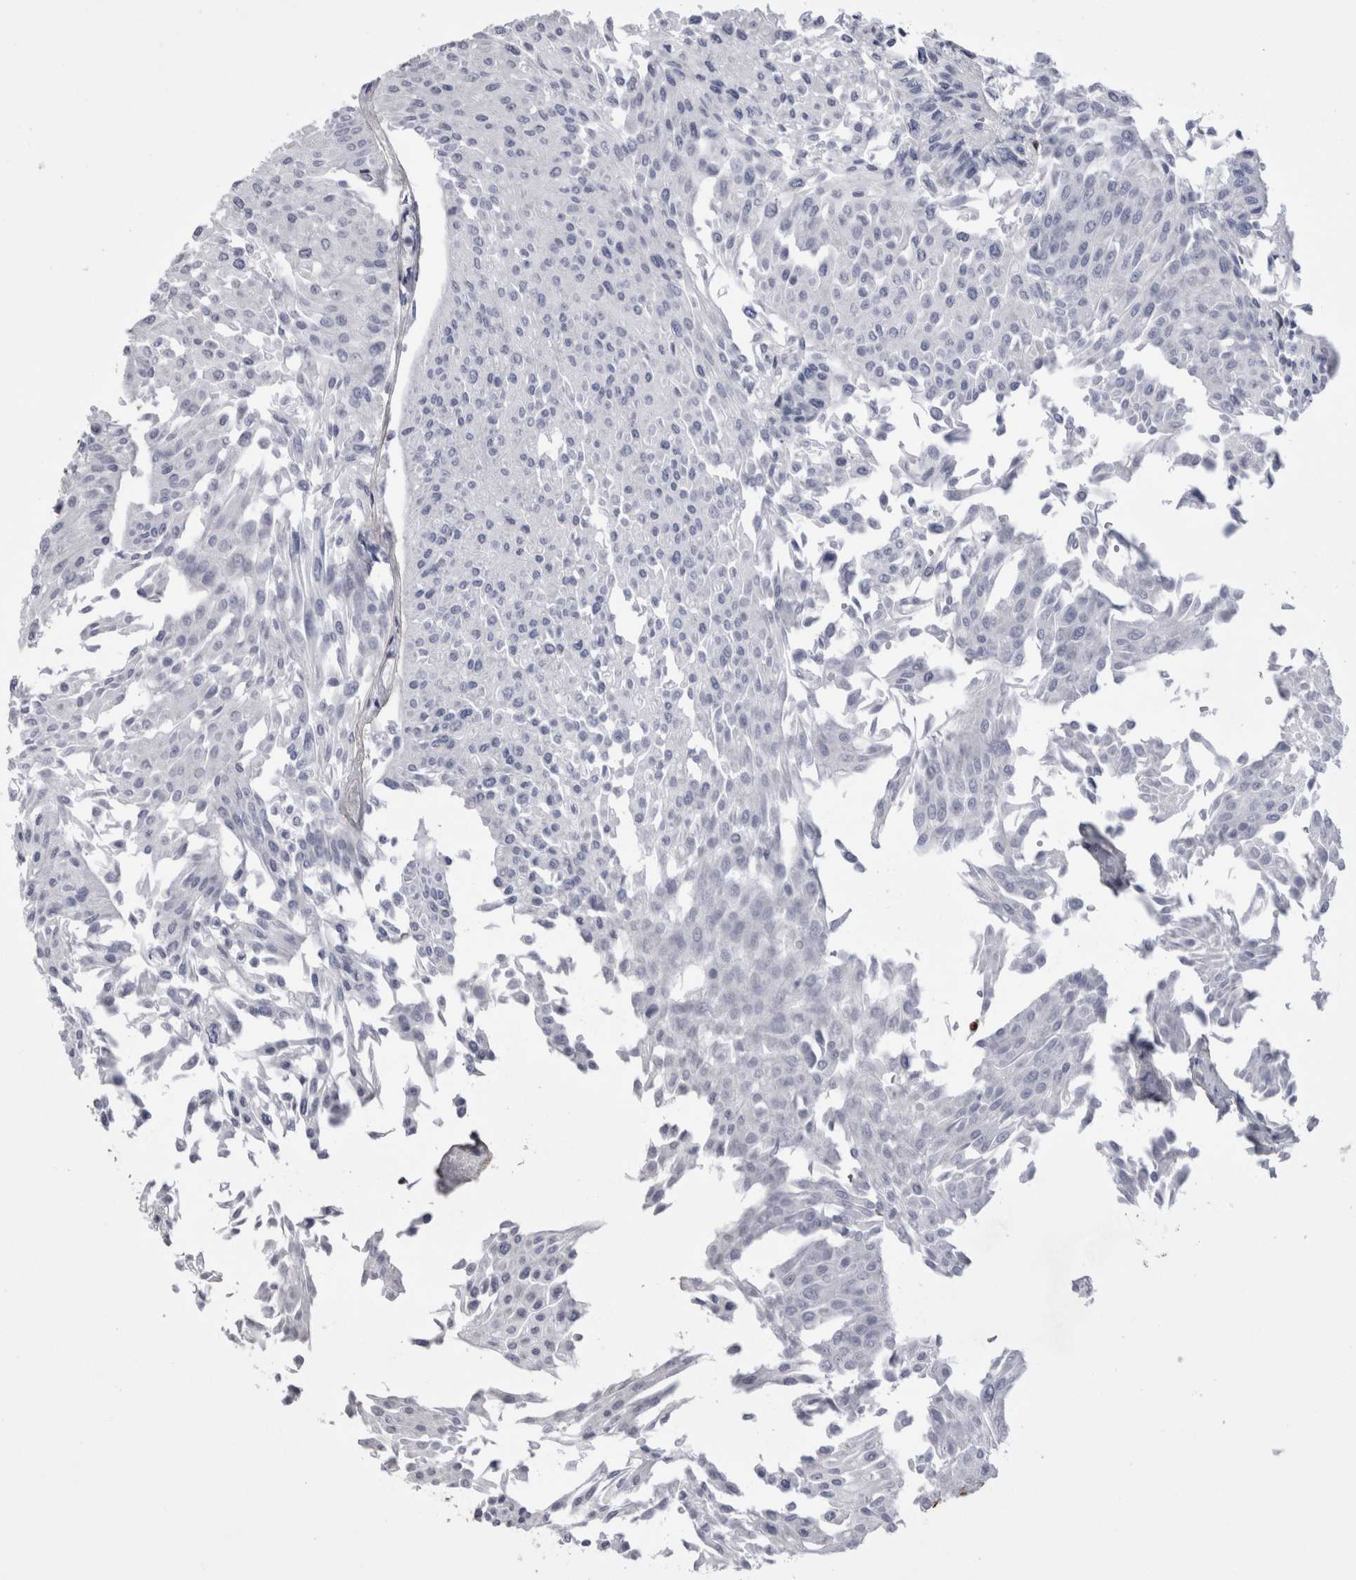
{"staining": {"intensity": "strong", "quantity": "<25%", "location": "nuclear"}, "tissue": "urothelial cancer", "cell_type": "Tumor cells", "image_type": "cancer", "snomed": [{"axis": "morphology", "description": "Urothelial carcinoma, Low grade"}, {"axis": "topography", "description": "Urinary bladder"}], "caption": "Strong nuclear positivity is present in about <25% of tumor cells in urothelial cancer.", "gene": "ALPK3", "patient": {"sex": "male", "age": 67}}